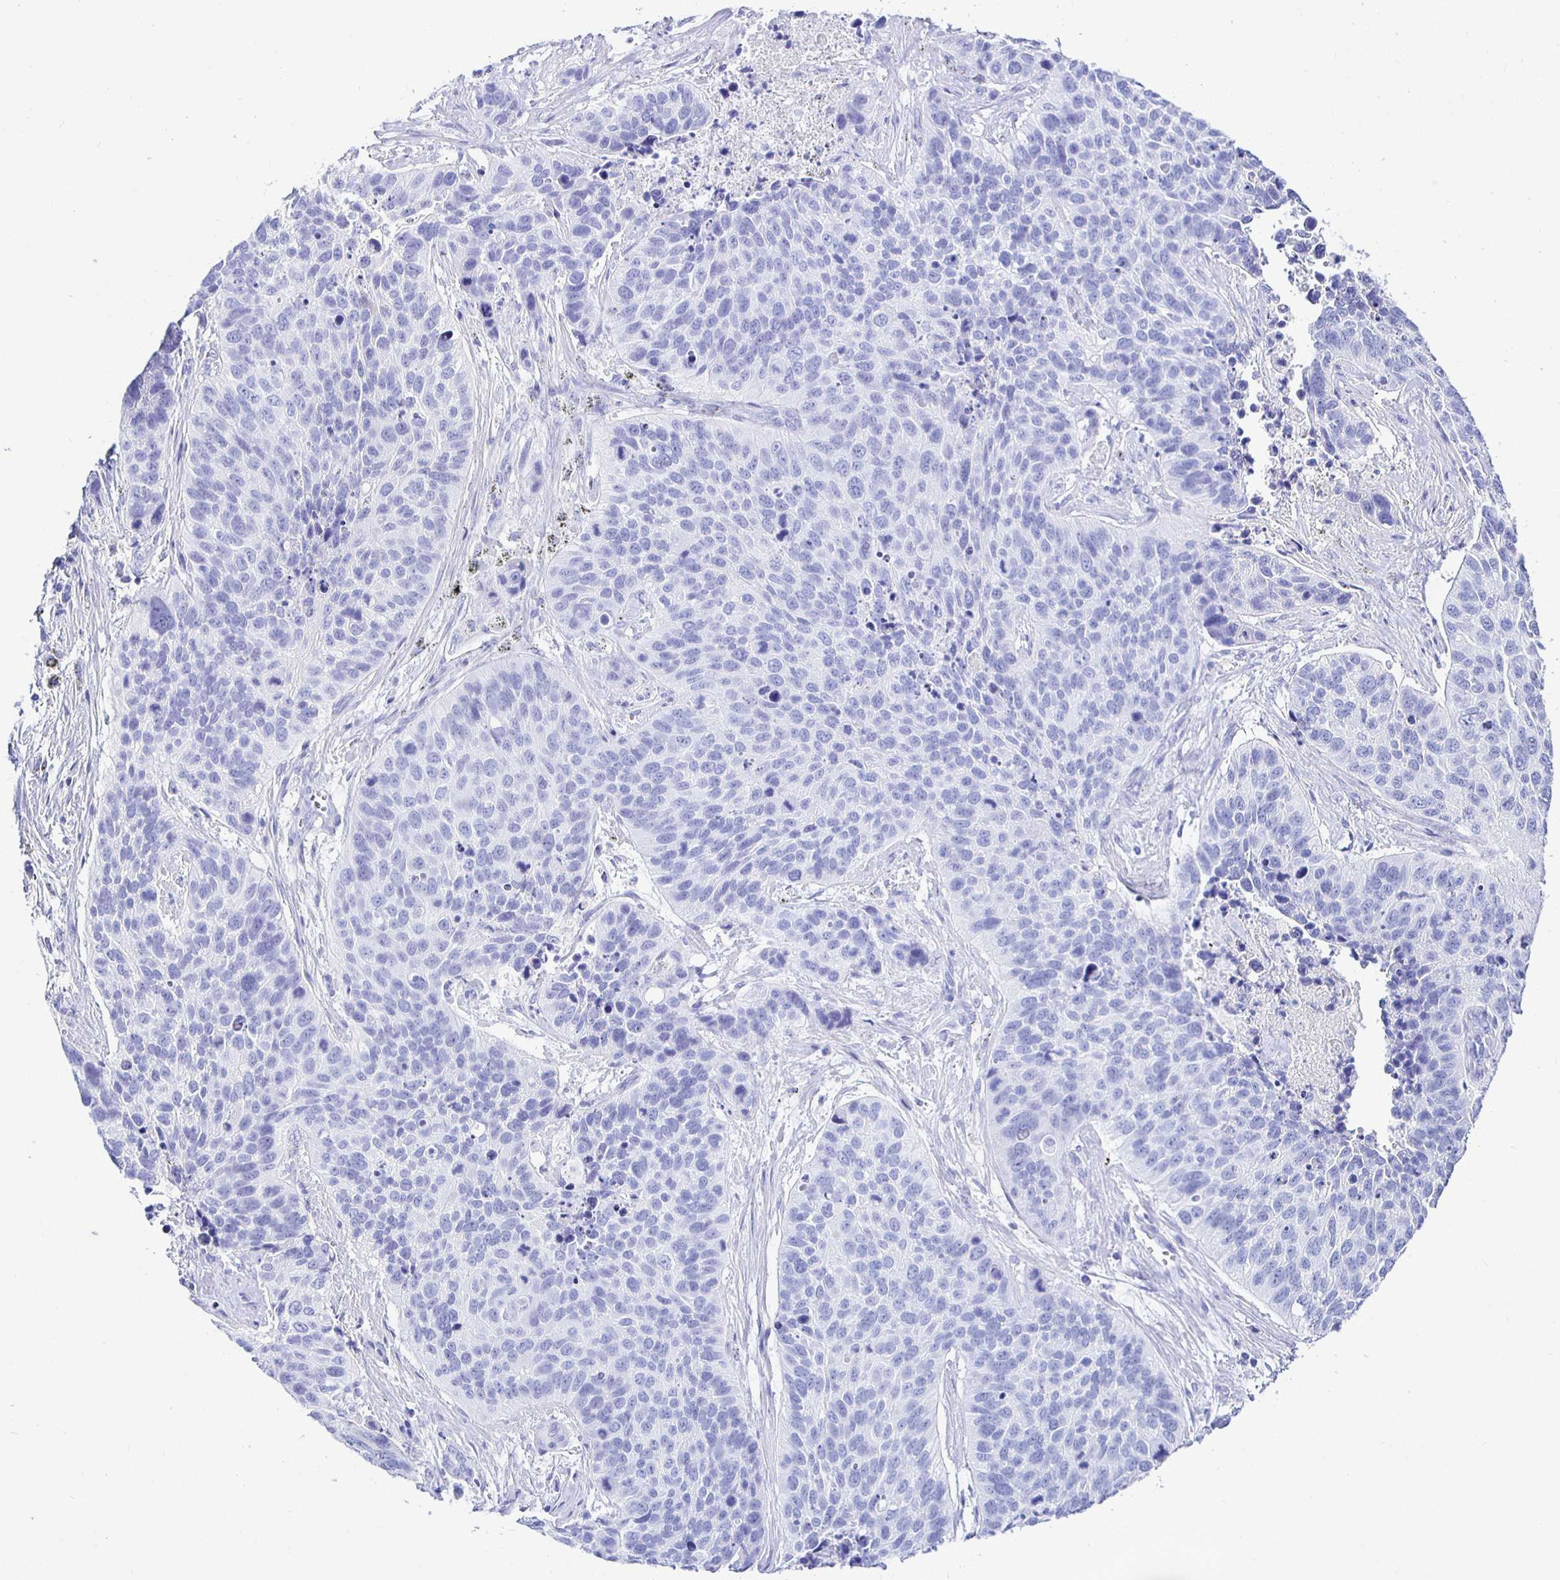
{"staining": {"intensity": "negative", "quantity": "none", "location": "none"}, "tissue": "lung cancer", "cell_type": "Tumor cells", "image_type": "cancer", "snomed": [{"axis": "morphology", "description": "Squamous cell carcinoma, NOS"}, {"axis": "topography", "description": "Lung"}], "caption": "IHC photomicrograph of lung squamous cell carcinoma stained for a protein (brown), which reveals no staining in tumor cells. (DAB immunohistochemistry (IHC), high magnification).", "gene": "UMOD", "patient": {"sex": "male", "age": 62}}